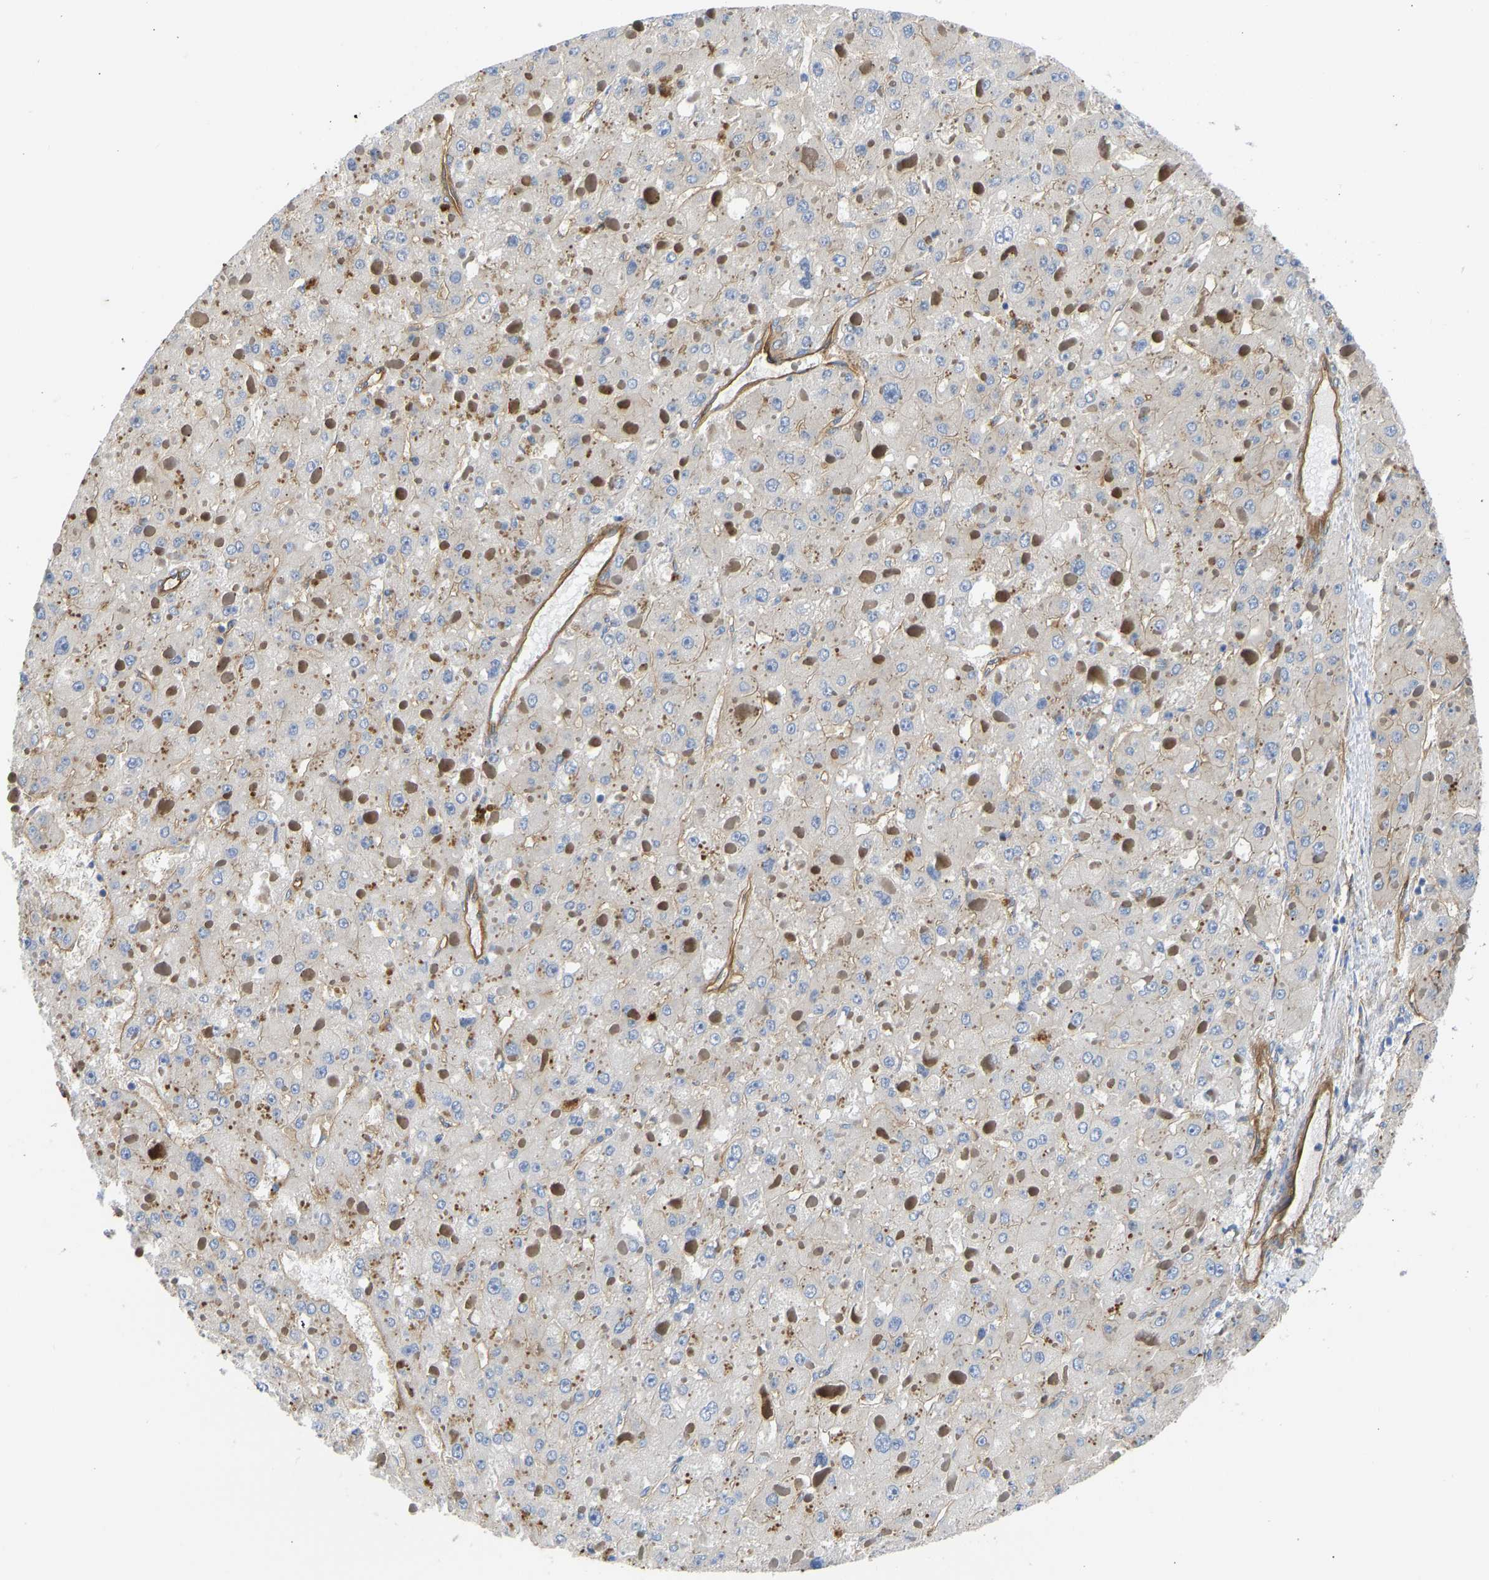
{"staining": {"intensity": "weak", "quantity": "<25%", "location": "cytoplasmic/membranous"}, "tissue": "liver cancer", "cell_type": "Tumor cells", "image_type": "cancer", "snomed": [{"axis": "morphology", "description": "Carcinoma, Hepatocellular, NOS"}, {"axis": "topography", "description": "Liver"}], "caption": "Tumor cells show no significant protein expression in liver cancer (hepatocellular carcinoma).", "gene": "MYO1C", "patient": {"sex": "female", "age": 73}}